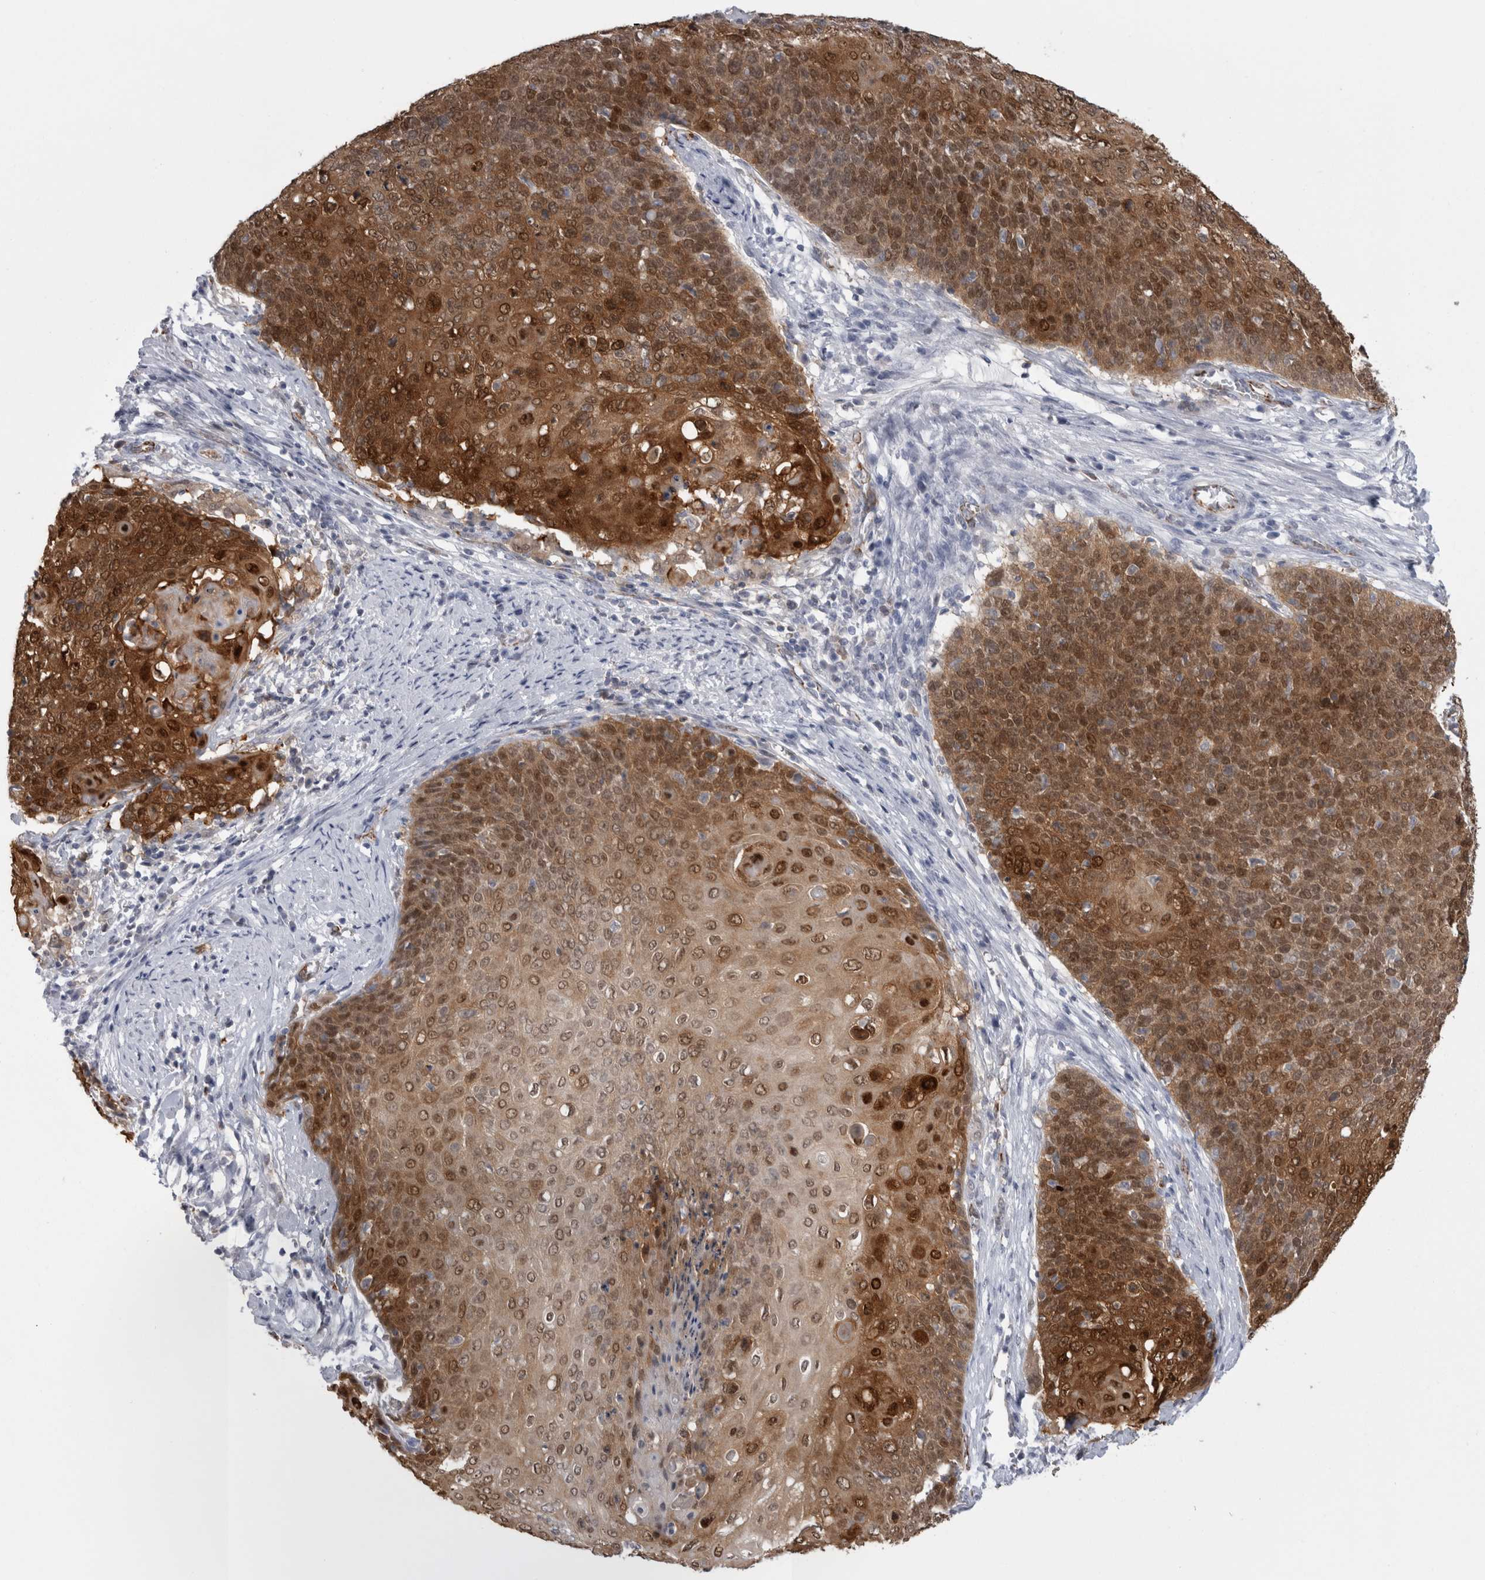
{"staining": {"intensity": "strong", "quantity": ">75%", "location": "cytoplasmic/membranous,nuclear"}, "tissue": "cervical cancer", "cell_type": "Tumor cells", "image_type": "cancer", "snomed": [{"axis": "morphology", "description": "Squamous cell carcinoma, NOS"}, {"axis": "topography", "description": "Cervix"}], "caption": "Squamous cell carcinoma (cervical) was stained to show a protein in brown. There is high levels of strong cytoplasmic/membranous and nuclear expression in approximately >75% of tumor cells.", "gene": "ACOT7", "patient": {"sex": "female", "age": 39}}